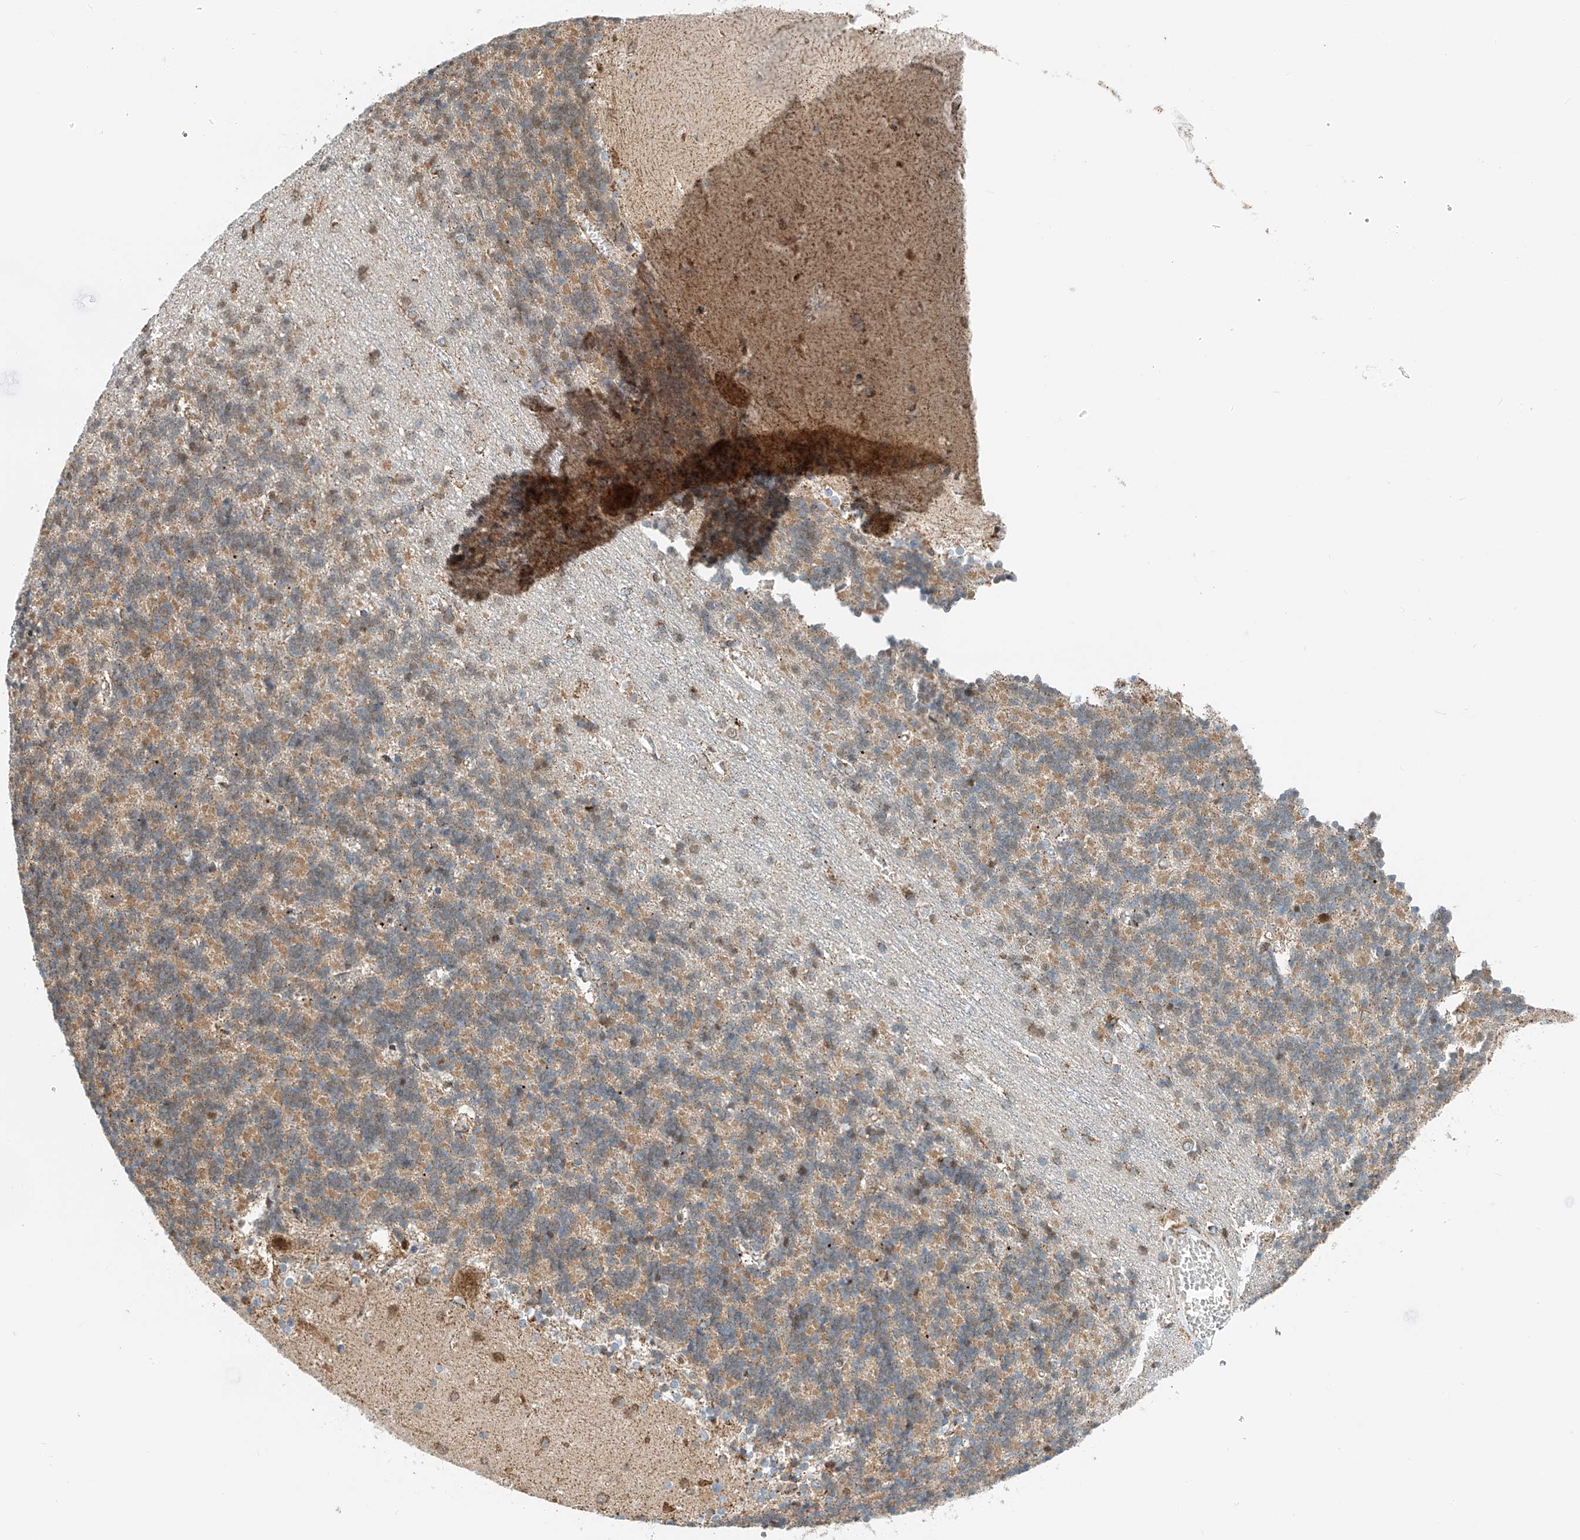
{"staining": {"intensity": "moderate", "quantity": ">75%", "location": "cytoplasmic/membranous"}, "tissue": "cerebellum", "cell_type": "Cells in granular layer", "image_type": "normal", "snomed": [{"axis": "morphology", "description": "Normal tissue, NOS"}, {"axis": "topography", "description": "Cerebellum"}], "caption": "A brown stain highlights moderate cytoplasmic/membranous expression of a protein in cells in granular layer of benign human cerebellum. (DAB IHC, brown staining for protein, blue staining for nuclei).", "gene": "PPA2", "patient": {"sex": "male", "age": 37}}